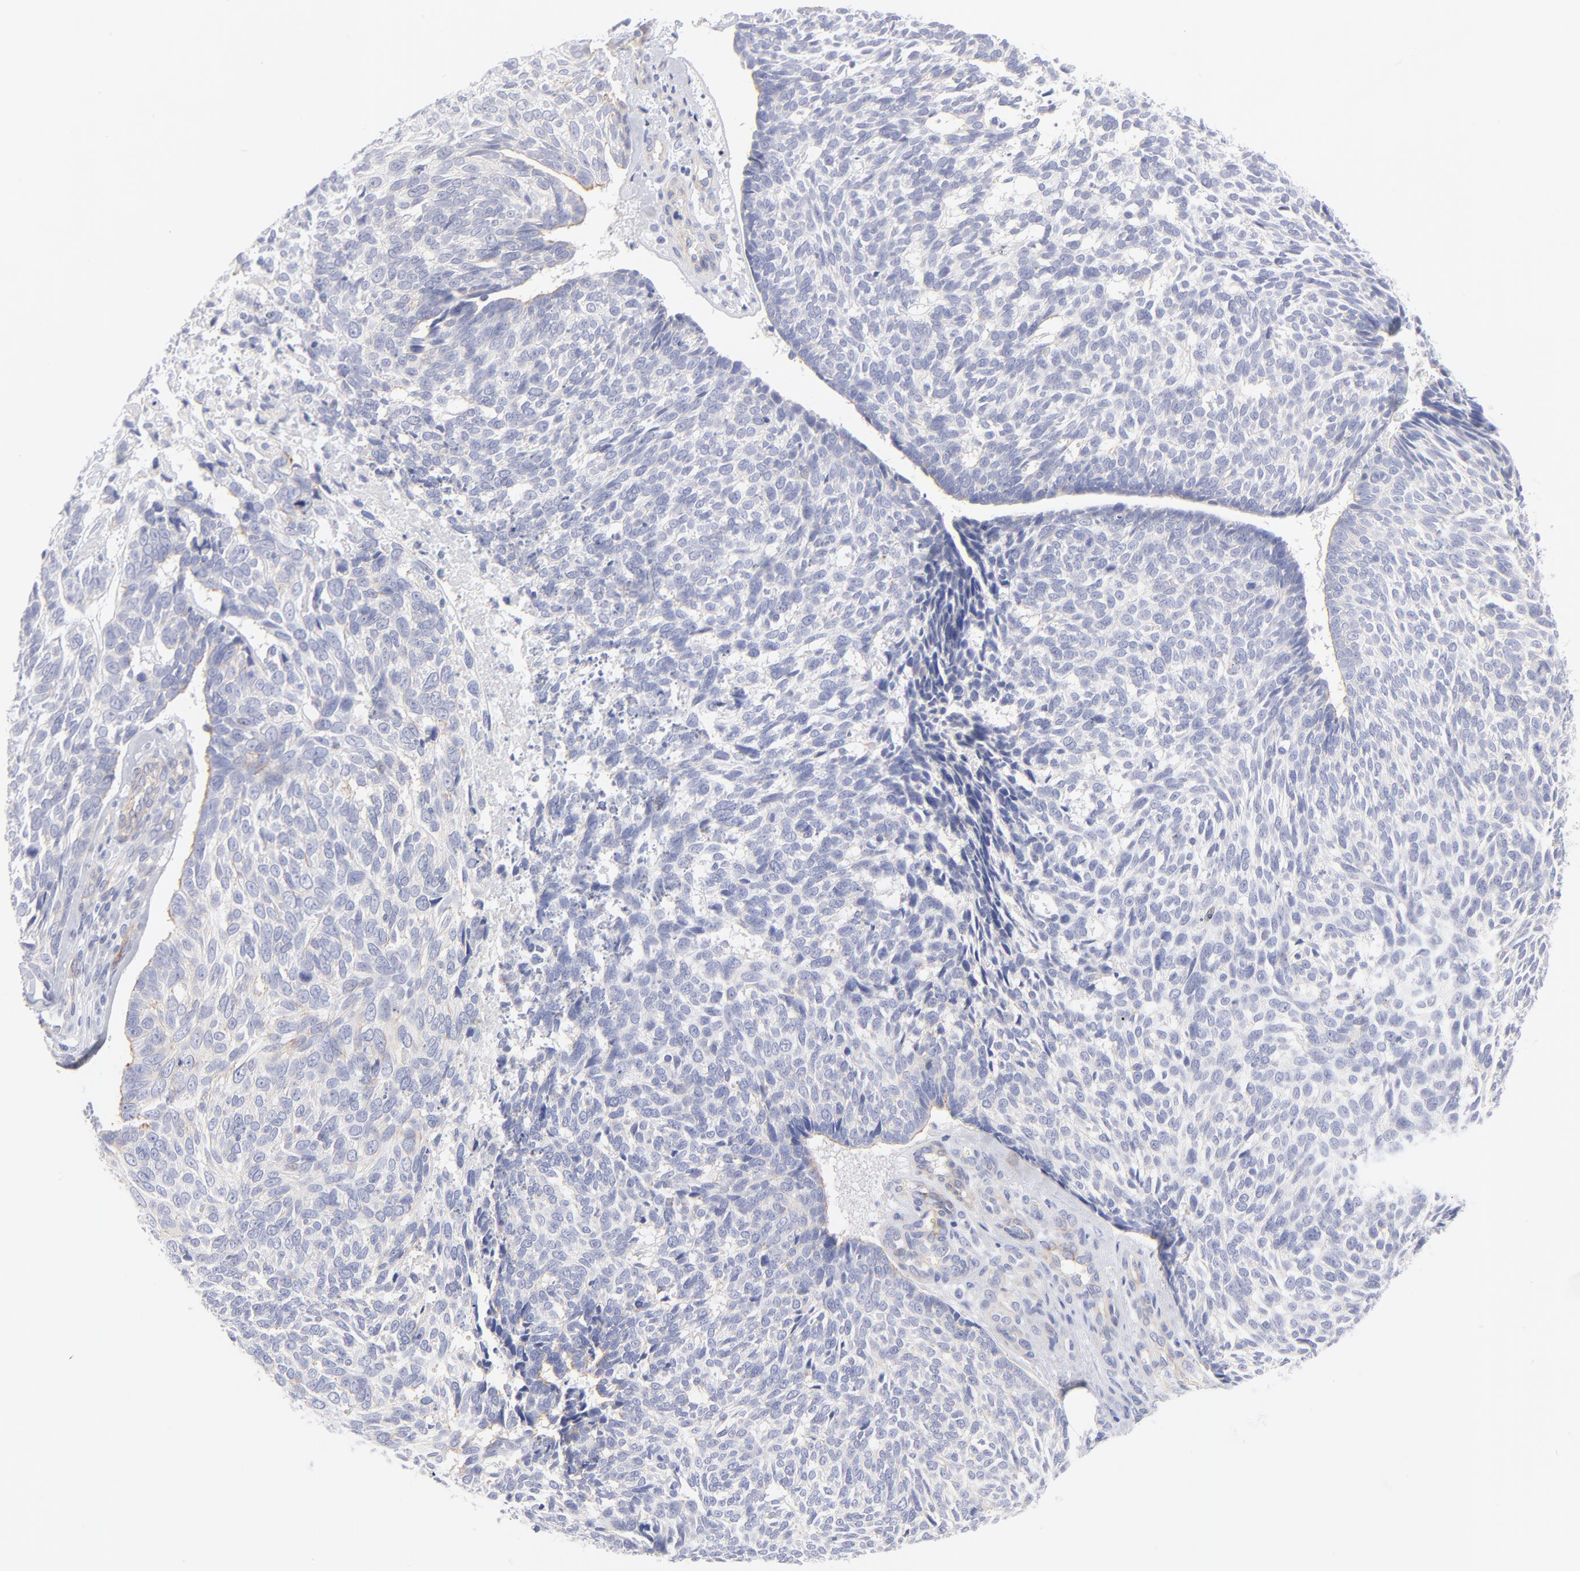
{"staining": {"intensity": "negative", "quantity": "none", "location": "none"}, "tissue": "skin cancer", "cell_type": "Tumor cells", "image_type": "cancer", "snomed": [{"axis": "morphology", "description": "Basal cell carcinoma"}, {"axis": "topography", "description": "Skin"}], "caption": "Immunohistochemistry of basal cell carcinoma (skin) demonstrates no positivity in tumor cells.", "gene": "ACTA2", "patient": {"sex": "male", "age": 72}}